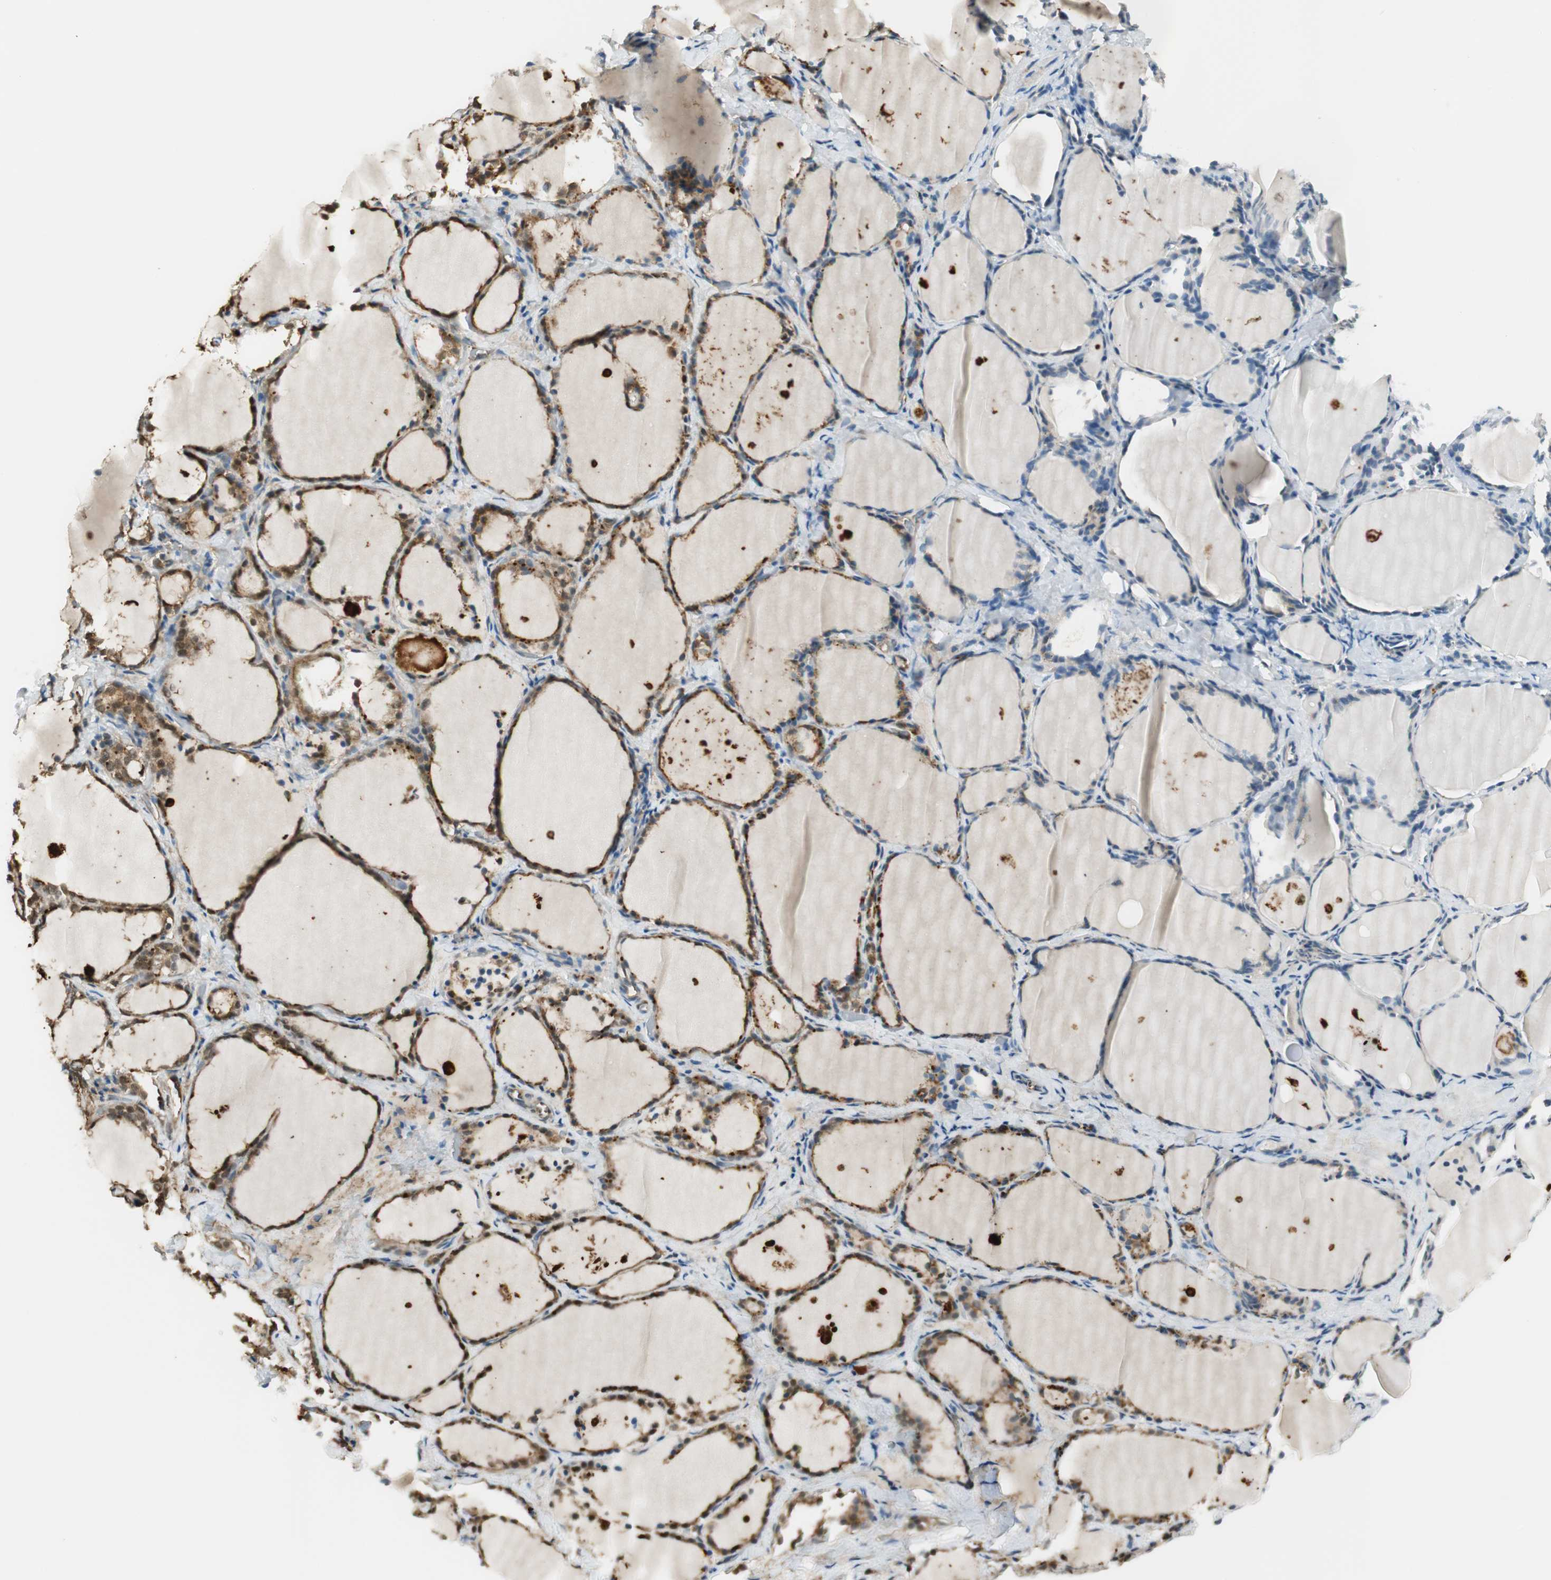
{"staining": {"intensity": "strong", "quantity": ">75%", "location": "cytoplasmic/membranous,nuclear"}, "tissue": "thyroid gland", "cell_type": "Glandular cells", "image_type": "normal", "snomed": [{"axis": "morphology", "description": "Normal tissue, NOS"}, {"axis": "morphology", "description": "Papillary adenocarcinoma, NOS"}, {"axis": "topography", "description": "Thyroid gland"}], "caption": "Immunohistochemistry (IHC) (DAB) staining of benign thyroid gland exhibits strong cytoplasmic/membranous,nuclear protein positivity in approximately >75% of glandular cells.", "gene": "ENSG00000268870", "patient": {"sex": "female", "age": 30}}